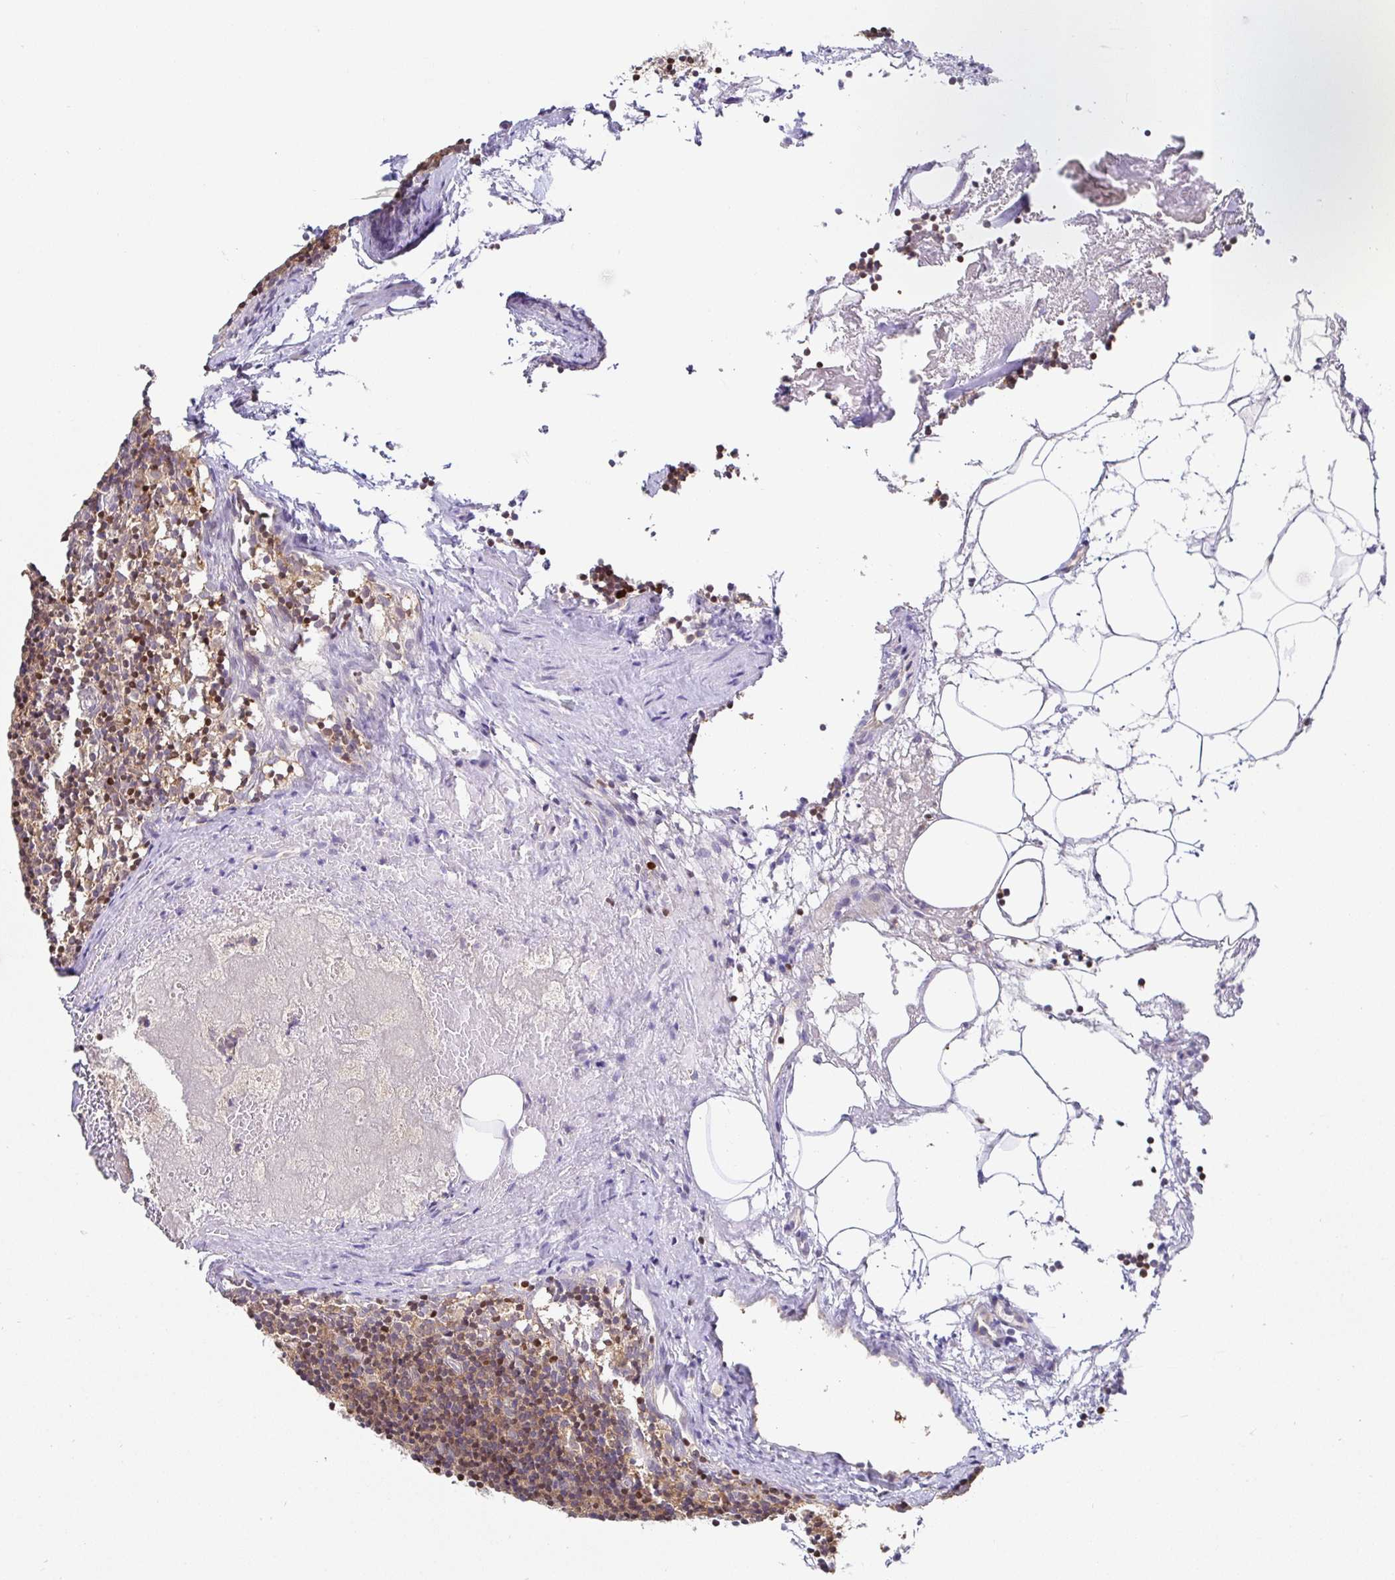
{"staining": {"intensity": "negative", "quantity": "none", "location": "none"}, "tissue": "lymph node", "cell_type": "Germinal center cells", "image_type": "normal", "snomed": [{"axis": "morphology", "description": "Normal tissue, NOS"}, {"axis": "topography", "description": "Lymph node"}], "caption": "High magnification brightfield microscopy of unremarkable lymph node stained with DAB (3,3'-diaminobenzidine) (brown) and counterstained with hematoxylin (blue): germinal center cells show no significant expression. The staining is performed using DAB brown chromogen with nuclei counter-stained in using hematoxylin.", "gene": "SATB1", "patient": {"sex": "female", "age": 45}}